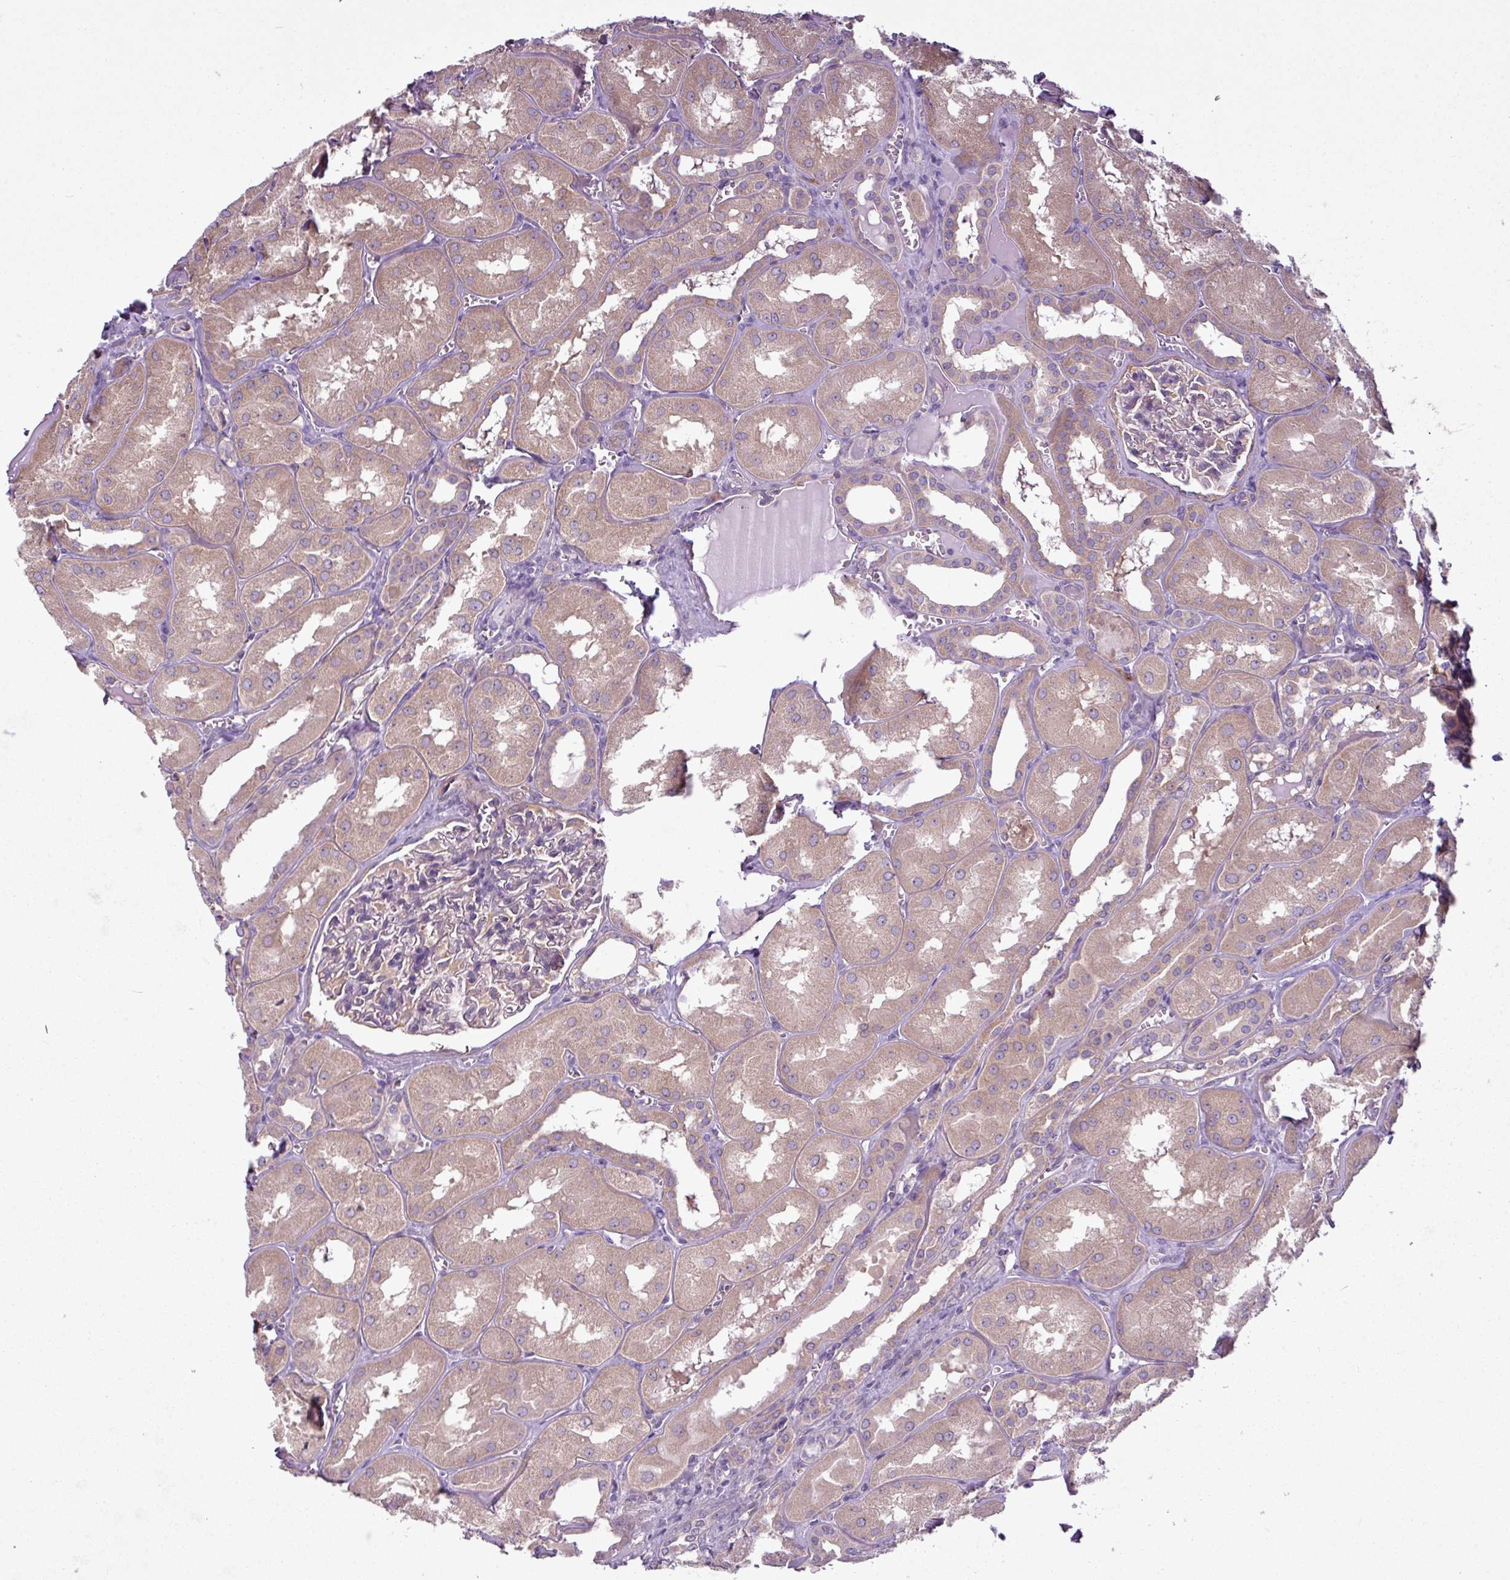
{"staining": {"intensity": "negative", "quantity": "none", "location": "none"}, "tissue": "kidney", "cell_type": "Cells in glomeruli", "image_type": "normal", "snomed": [{"axis": "morphology", "description": "Normal tissue, NOS"}, {"axis": "topography", "description": "Kidney"}], "caption": "Human kidney stained for a protein using immunohistochemistry exhibits no positivity in cells in glomeruli.", "gene": "CAMK2A", "patient": {"sex": "male", "age": 61}}